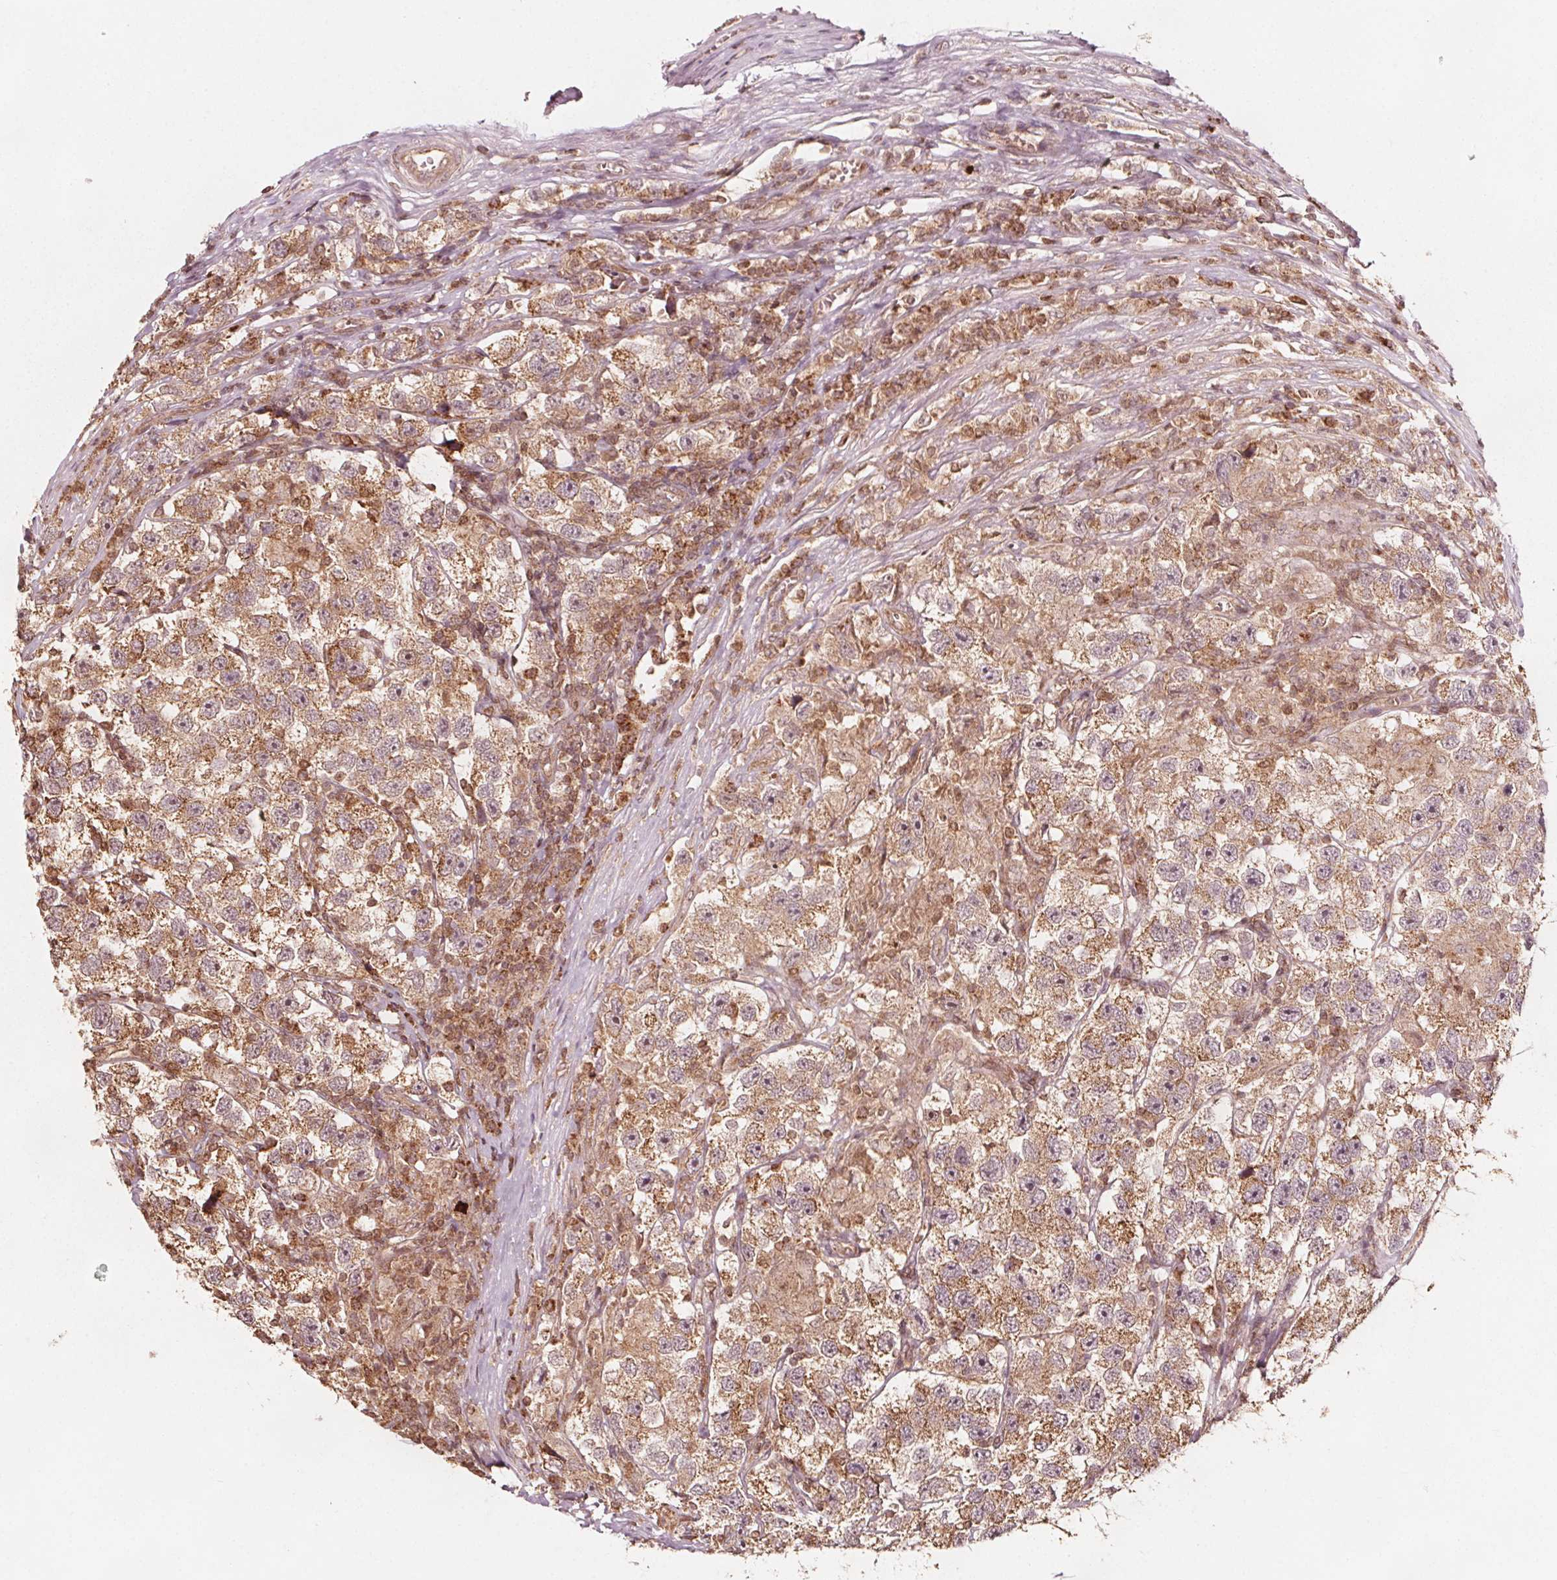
{"staining": {"intensity": "moderate", "quantity": ">75%", "location": "cytoplasmic/membranous"}, "tissue": "testis cancer", "cell_type": "Tumor cells", "image_type": "cancer", "snomed": [{"axis": "morphology", "description": "Seminoma, NOS"}, {"axis": "topography", "description": "Testis"}], "caption": "Immunohistochemistry histopathology image of testis seminoma stained for a protein (brown), which reveals medium levels of moderate cytoplasmic/membranous staining in approximately >75% of tumor cells.", "gene": "AIP", "patient": {"sex": "male", "age": 26}}